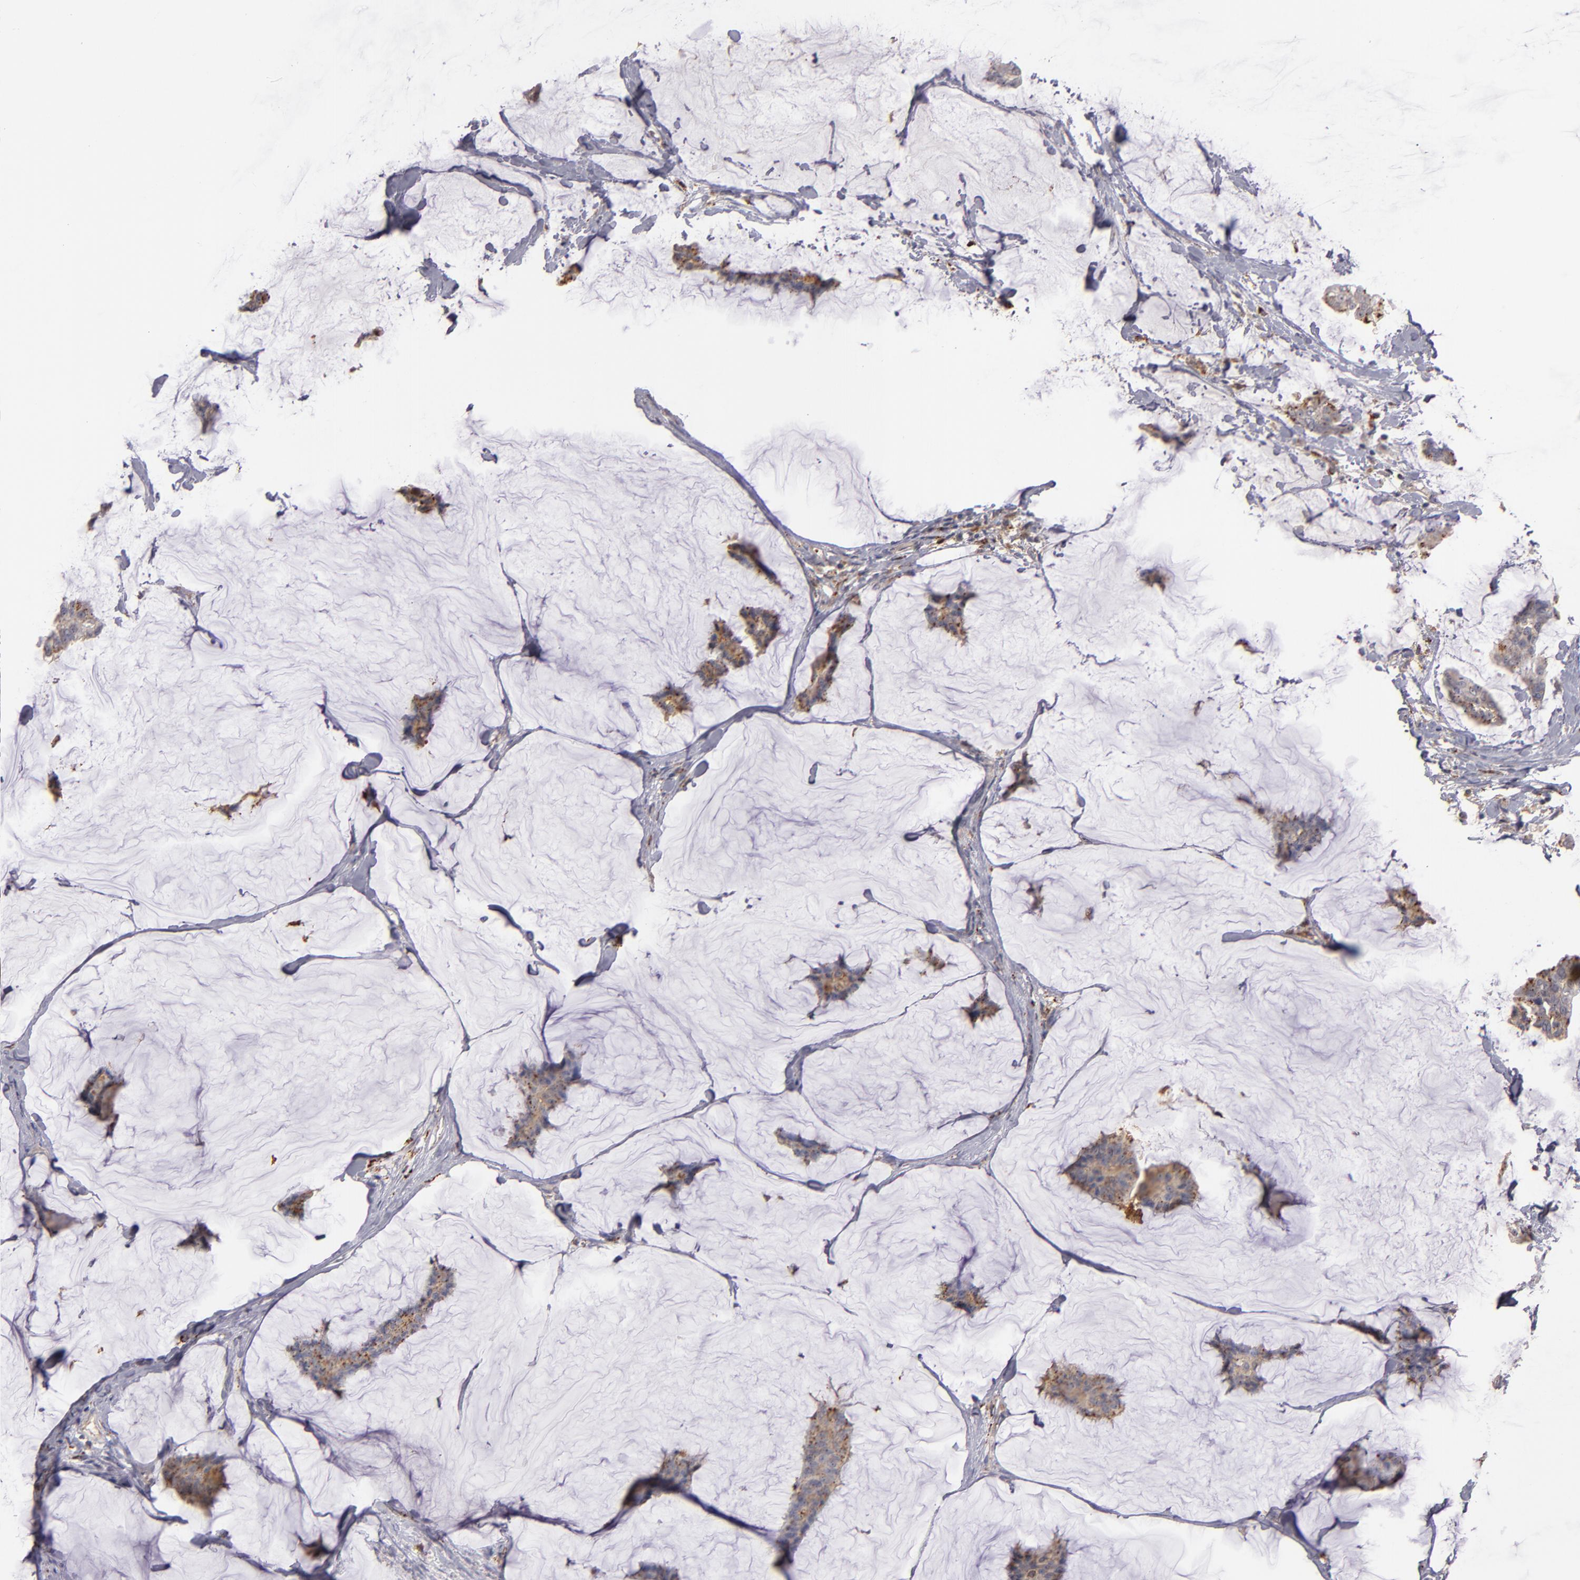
{"staining": {"intensity": "moderate", "quantity": ">75%", "location": "cytoplasmic/membranous"}, "tissue": "breast cancer", "cell_type": "Tumor cells", "image_type": "cancer", "snomed": [{"axis": "morphology", "description": "Duct carcinoma"}, {"axis": "topography", "description": "Breast"}], "caption": "Protein expression analysis of human breast cancer reveals moderate cytoplasmic/membranous positivity in approximately >75% of tumor cells.", "gene": "TRAF1", "patient": {"sex": "female", "age": 93}}